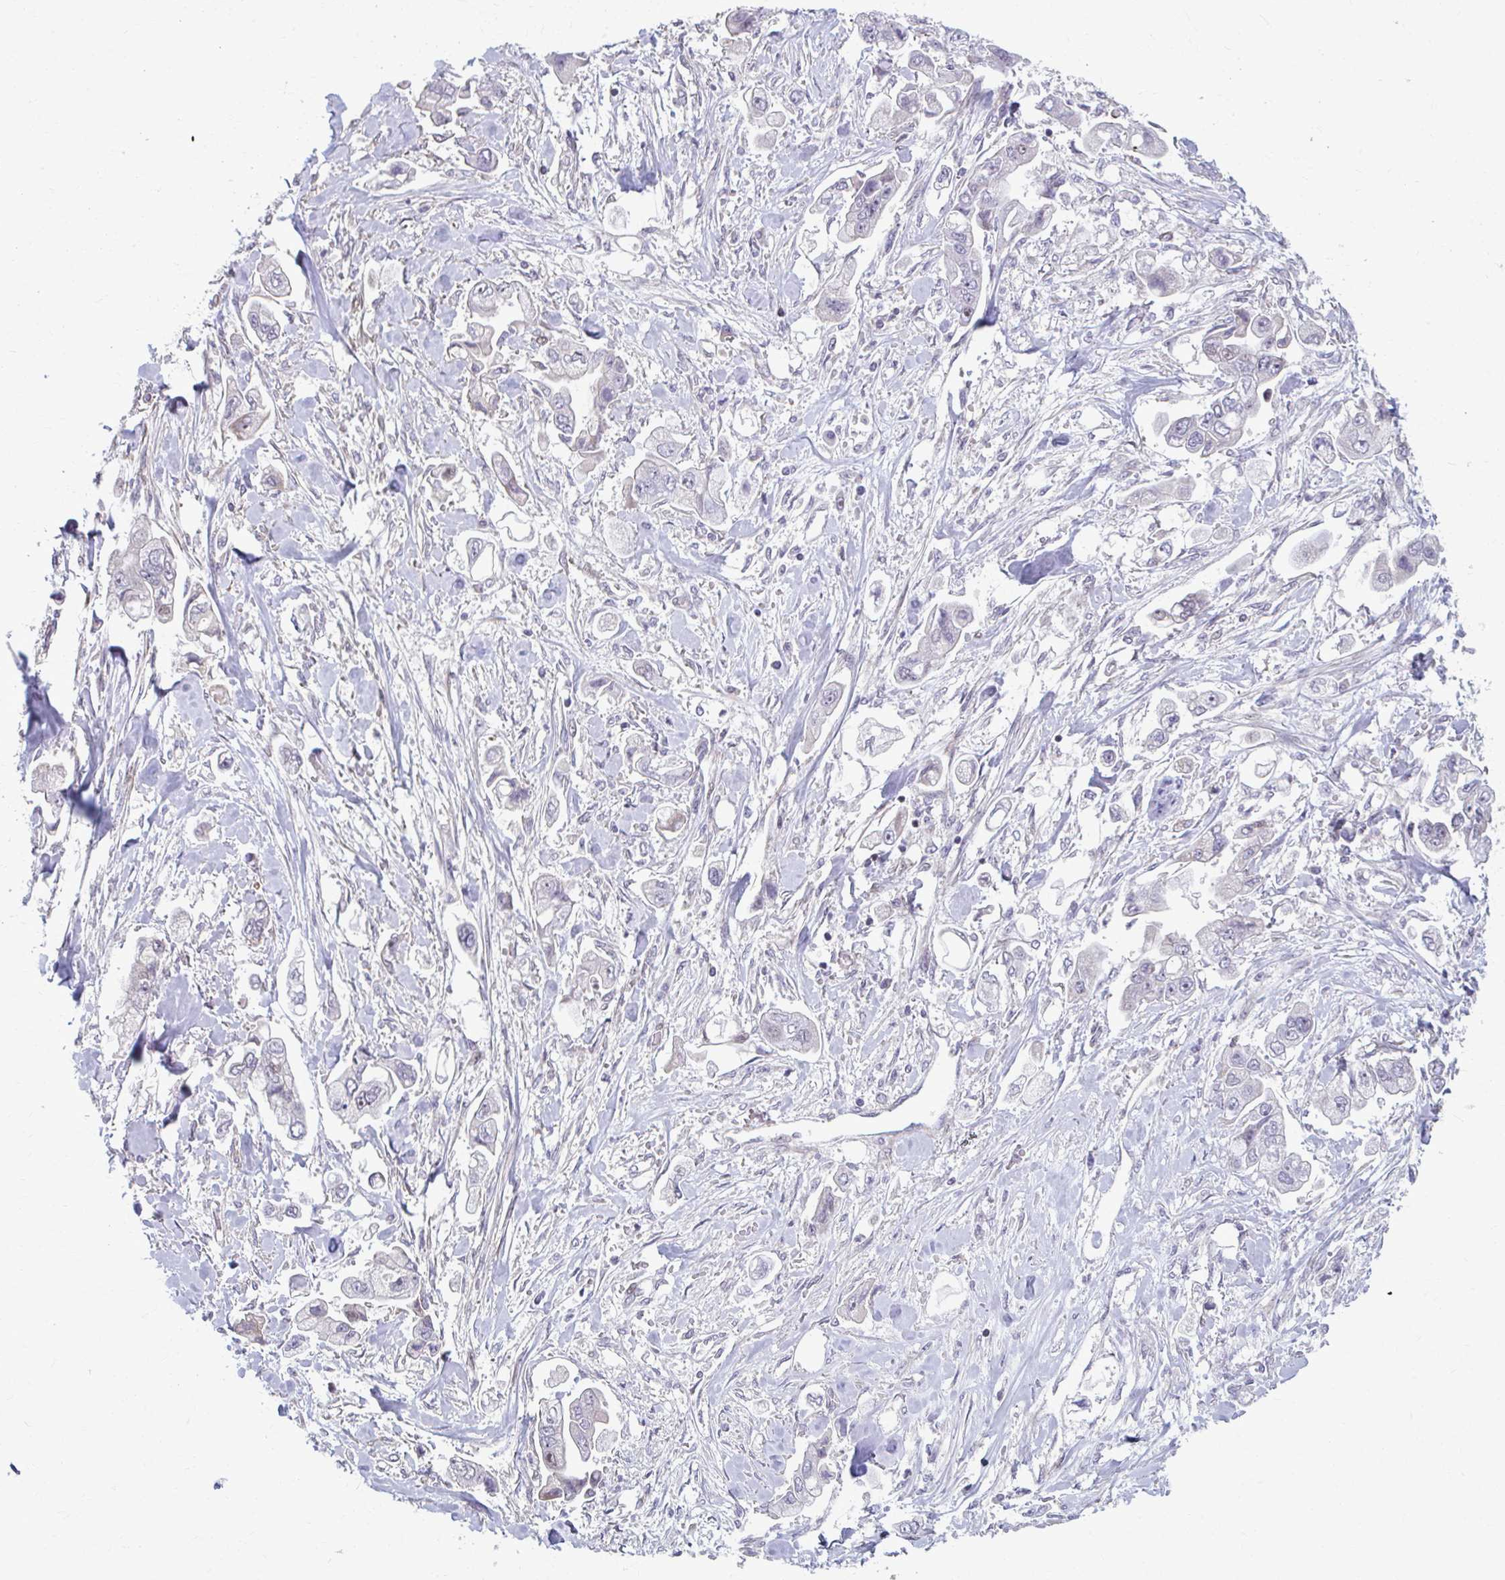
{"staining": {"intensity": "negative", "quantity": "none", "location": "none"}, "tissue": "stomach cancer", "cell_type": "Tumor cells", "image_type": "cancer", "snomed": [{"axis": "morphology", "description": "Adenocarcinoma, NOS"}, {"axis": "topography", "description": "Stomach"}], "caption": "An immunohistochemistry (IHC) image of stomach adenocarcinoma is shown. There is no staining in tumor cells of stomach adenocarcinoma. (DAB (3,3'-diaminobenzidine) IHC with hematoxylin counter stain).", "gene": "MAF1", "patient": {"sex": "male", "age": 62}}